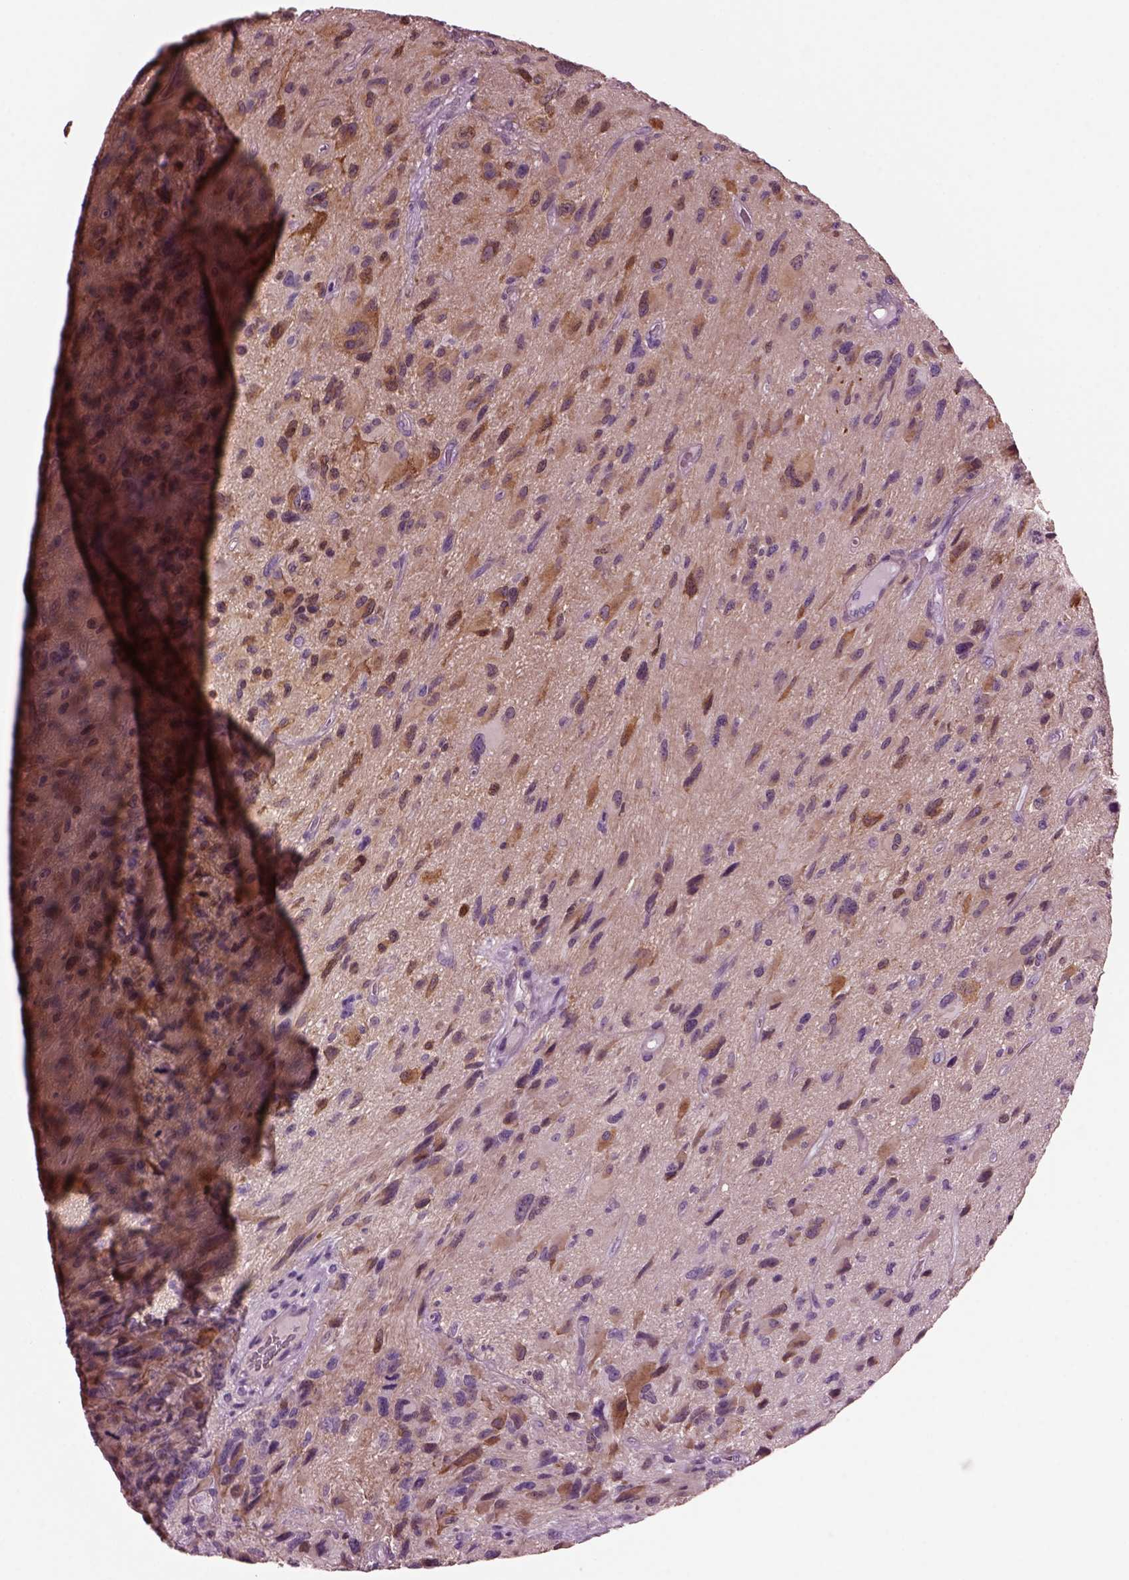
{"staining": {"intensity": "negative", "quantity": "none", "location": "none"}, "tissue": "glioma", "cell_type": "Tumor cells", "image_type": "cancer", "snomed": [{"axis": "morphology", "description": "Glioma, malignant, NOS"}, {"axis": "morphology", "description": "Glioma, malignant, High grade"}, {"axis": "topography", "description": "Brain"}], "caption": "An immunohistochemistry photomicrograph of glioma (malignant) is shown. There is no staining in tumor cells of glioma (malignant).", "gene": "GDF11", "patient": {"sex": "female", "age": 71}}